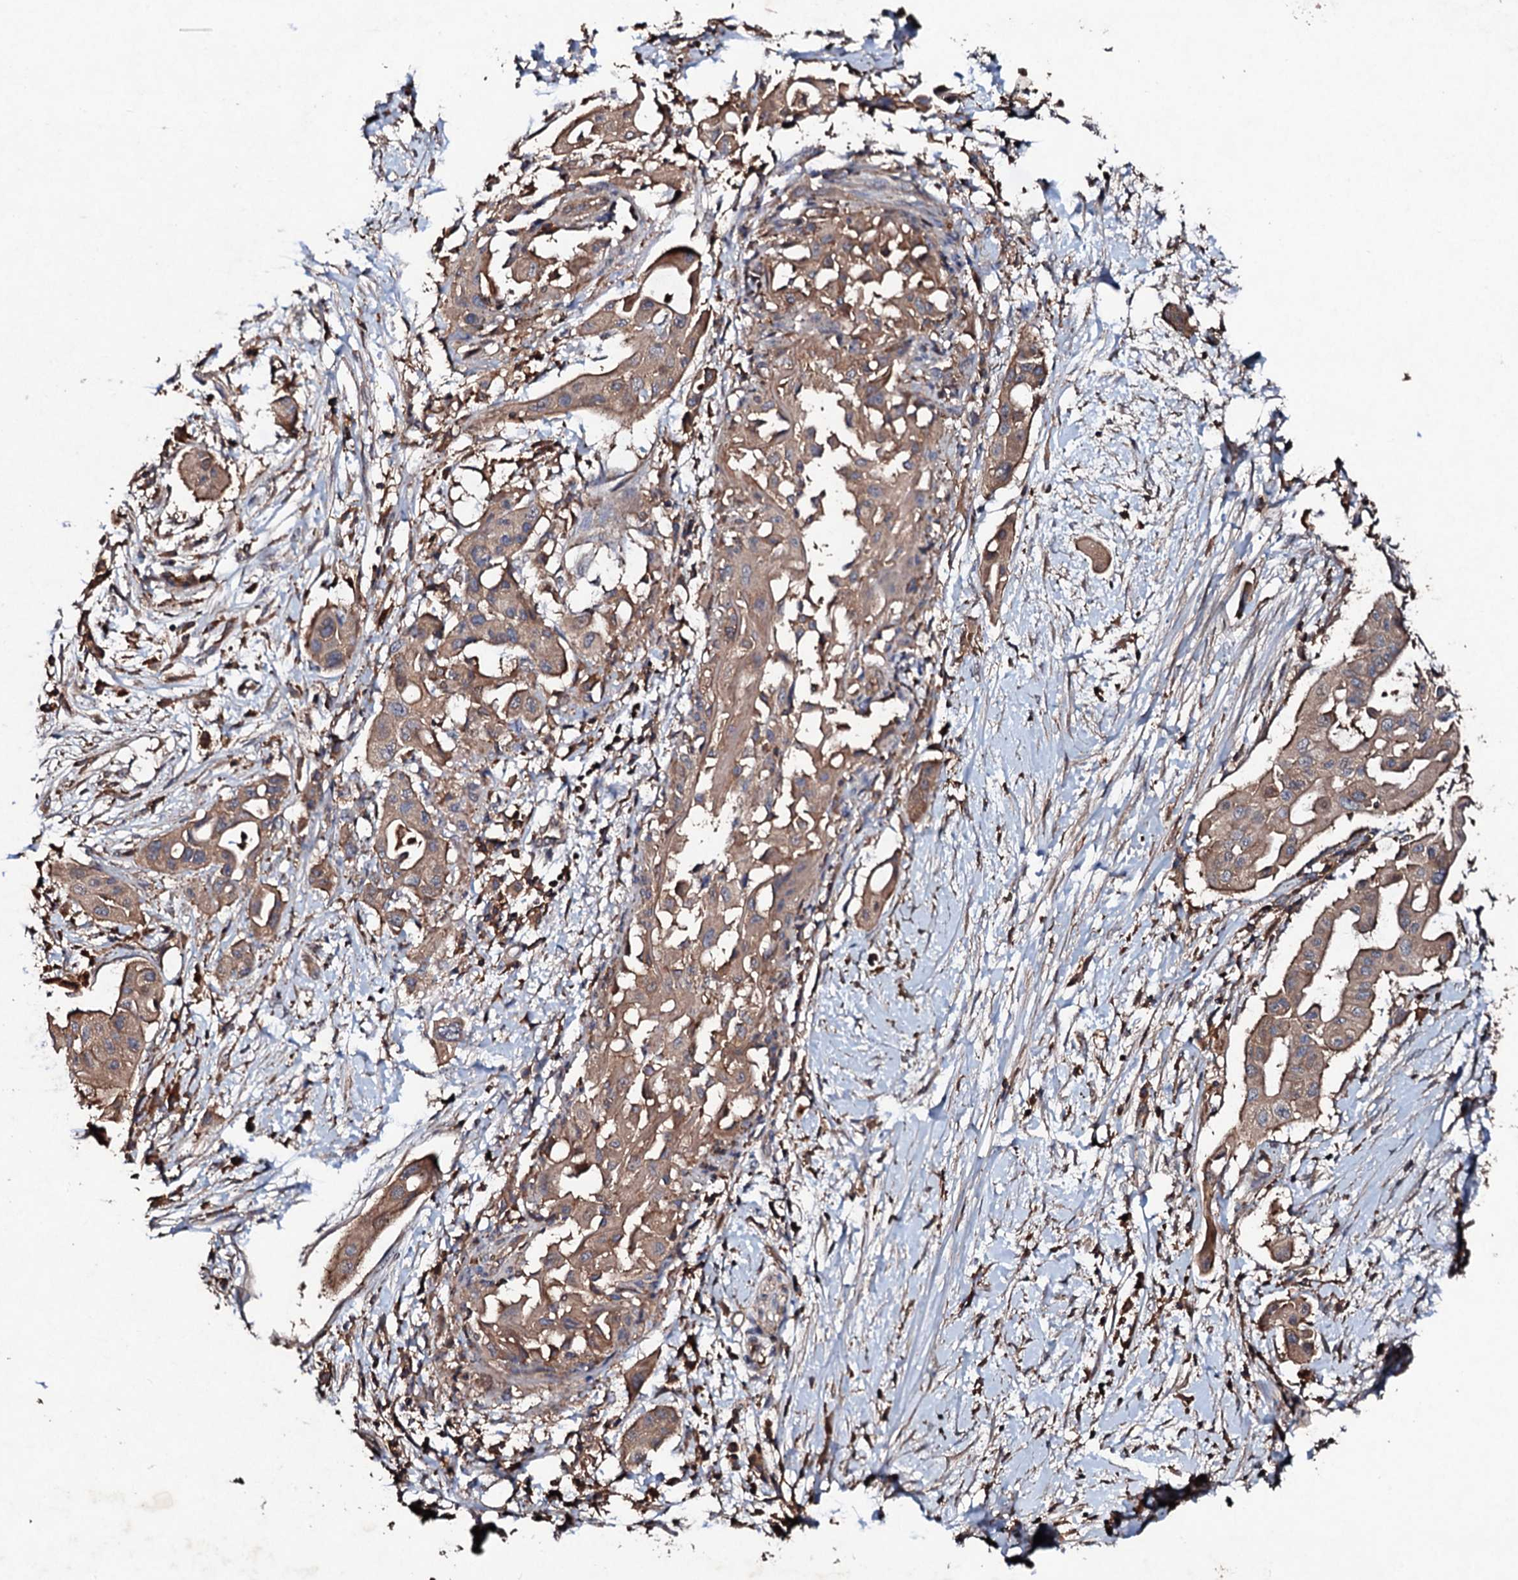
{"staining": {"intensity": "moderate", "quantity": ">75%", "location": "cytoplasmic/membranous"}, "tissue": "pancreatic cancer", "cell_type": "Tumor cells", "image_type": "cancer", "snomed": [{"axis": "morphology", "description": "Adenocarcinoma, NOS"}, {"axis": "topography", "description": "Pancreas"}], "caption": "Moderate cytoplasmic/membranous protein expression is seen in approximately >75% of tumor cells in pancreatic adenocarcinoma.", "gene": "KERA", "patient": {"sex": "male", "age": 68}}